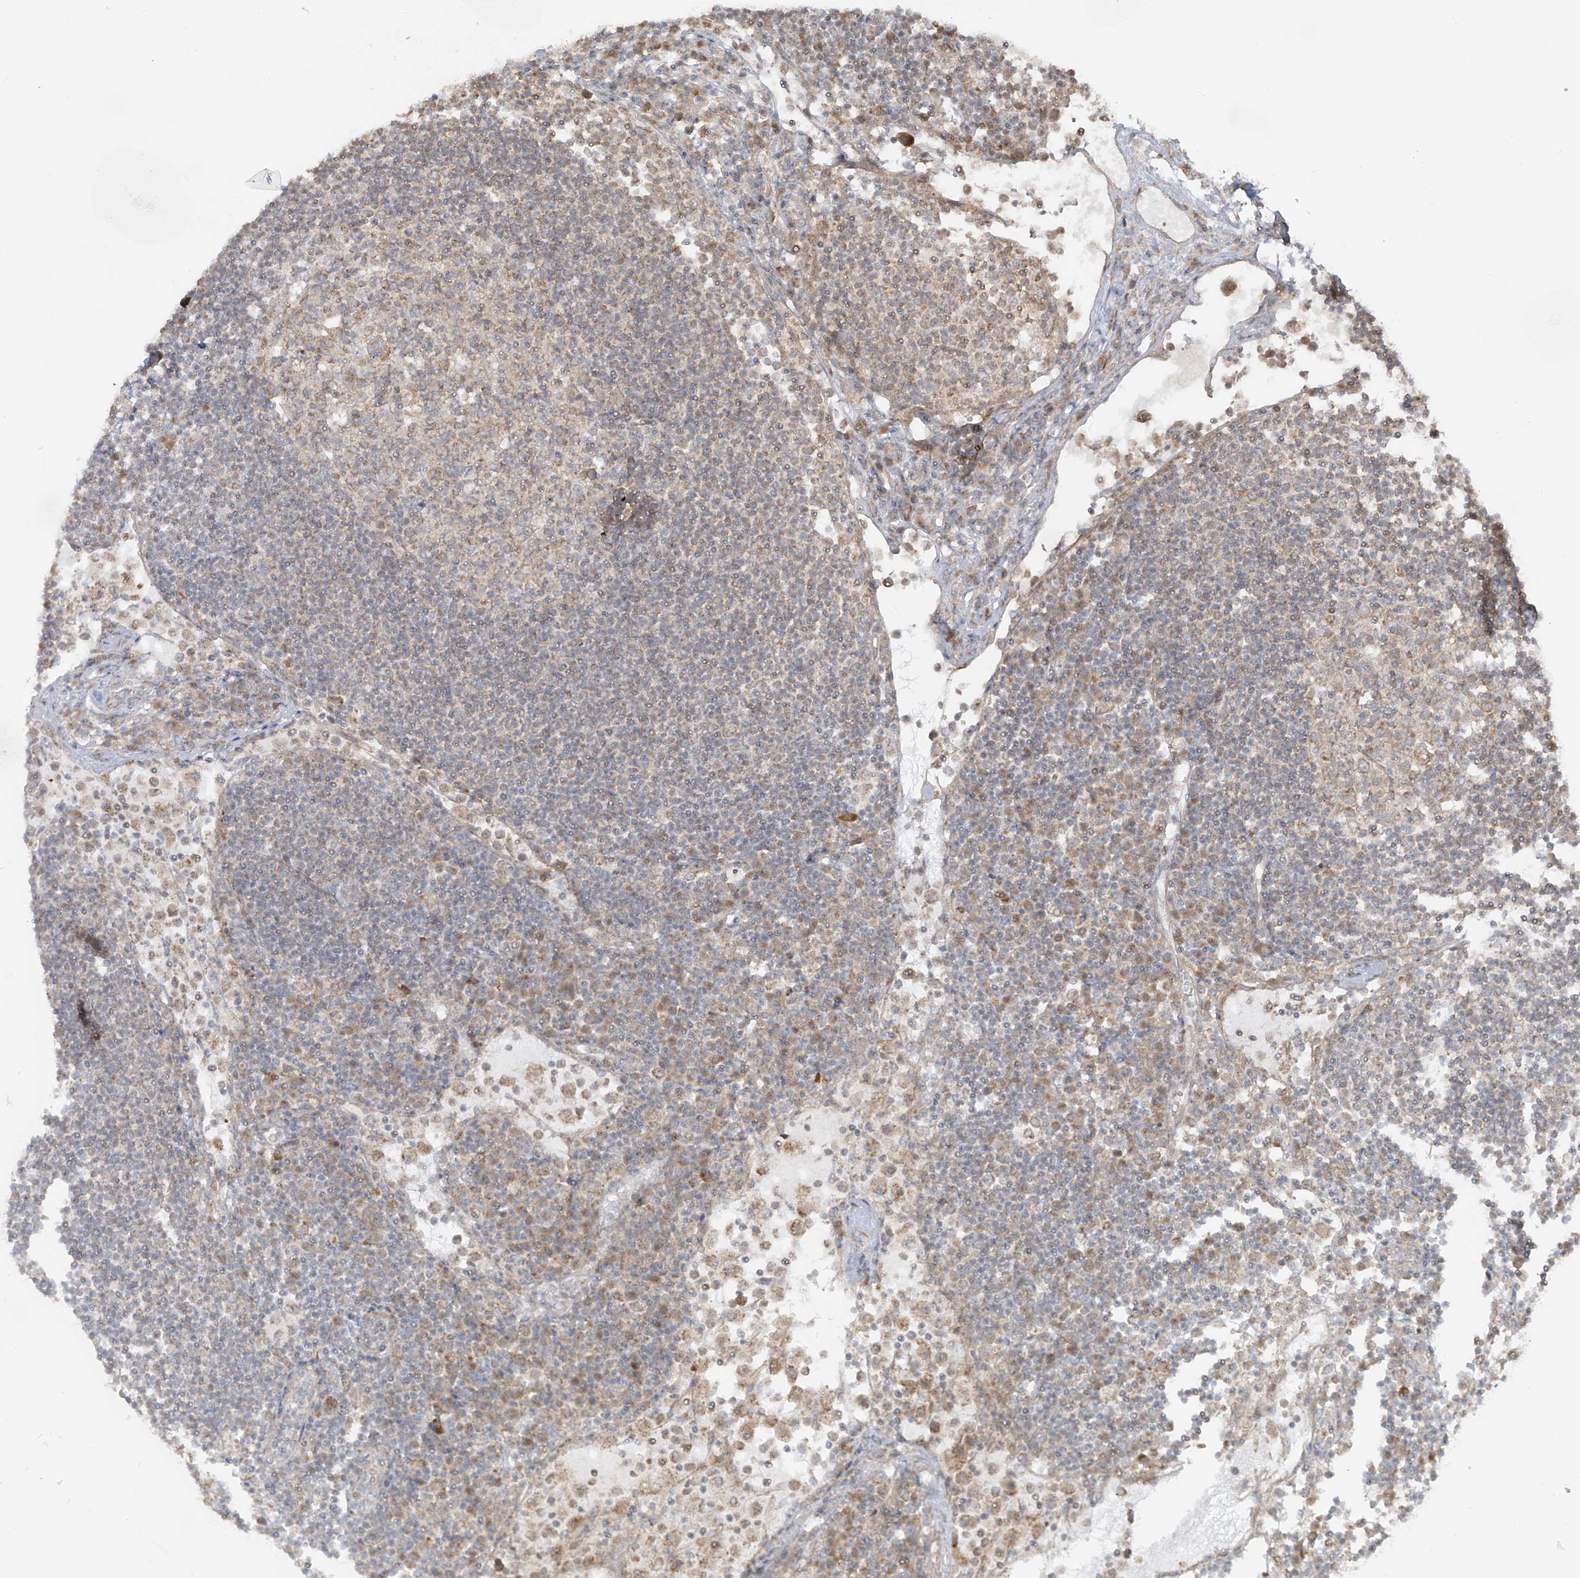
{"staining": {"intensity": "weak", "quantity": "<25%", "location": "cytoplasmic/membranous"}, "tissue": "lymph node", "cell_type": "Germinal center cells", "image_type": "normal", "snomed": [{"axis": "morphology", "description": "Normal tissue, NOS"}, {"axis": "topography", "description": "Lymph node"}], "caption": "DAB (3,3'-diaminobenzidine) immunohistochemical staining of benign human lymph node shows no significant expression in germinal center cells.", "gene": "PDE11A", "patient": {"sex": "female", "age": 53}}